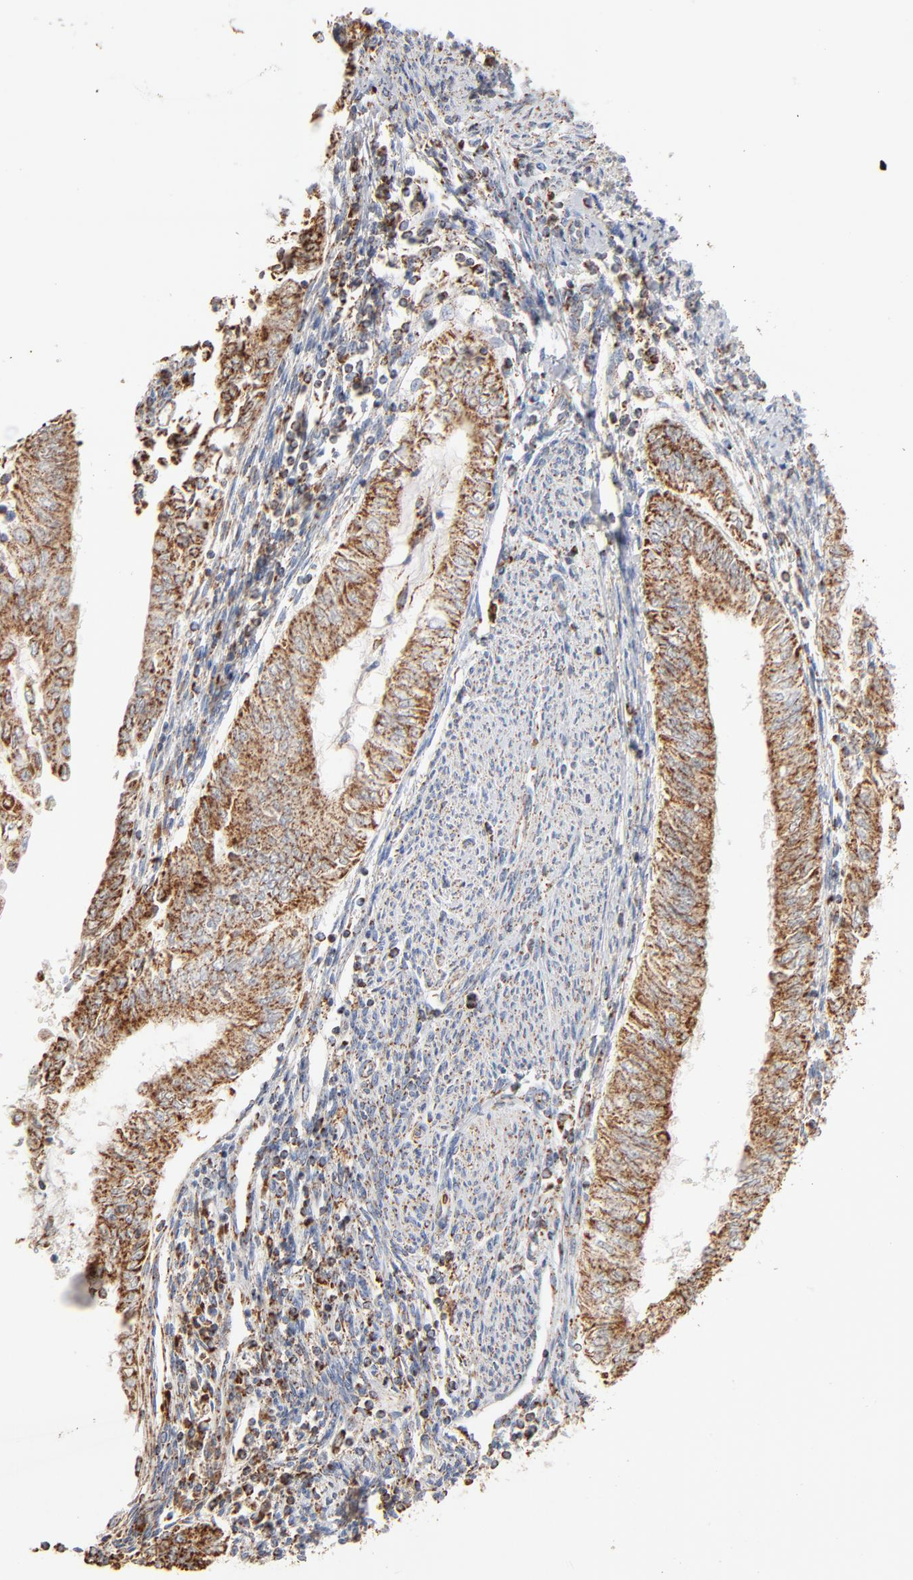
{"staining": {"intensity": "strong", "quantity": ">75%", "location": "cytoplasmic/membranous"}, "tissue": "endometrial cancer", "cell_type": "Tumor cells", "image_type": "cancer", "snomed": [{"axis": "morphology", "description": "Adenocarcinoma, NOS"}, {"axis": "topography", "description": "Endometrium"}], "caption": "Immunohistochemistry (IHC) staining of endometrial cancer, which reveals high levels of strong cytoplasmic/membranous expression in about >75% of tumor cells indicating strong cytoplasmic/membranous protein positivity. The staining was performed using DAB (brown) for protein detection and nuclei were counterstained in hematoxylin (blue).", "gene": "UQCRC1", "patient": {"sex": "female", "age": 66}}